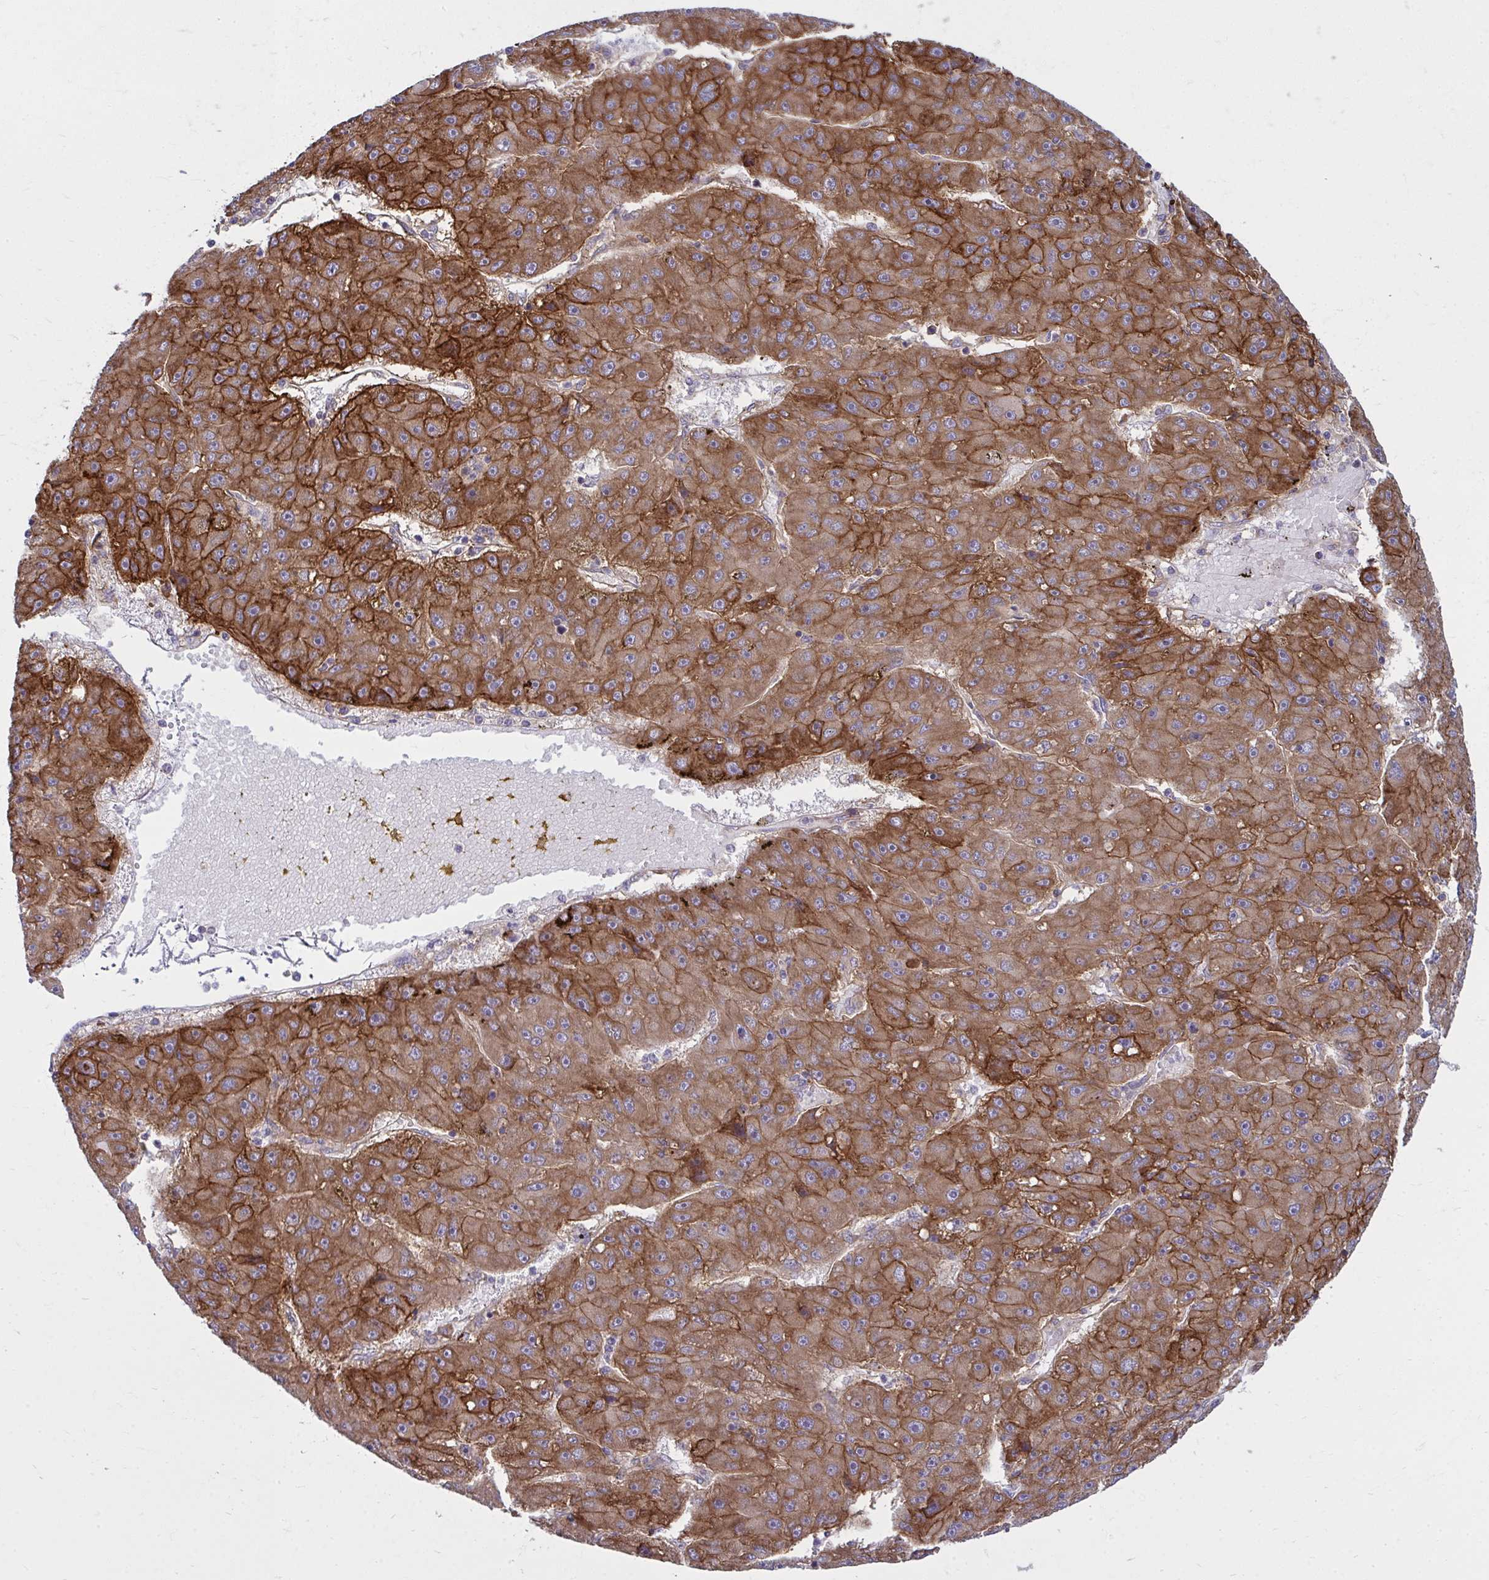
{"staining": {"intensity": "moderate", "quantity": ">75%", "location": "cytoplasmic/membranous"}, "tissue": "liver cancer", "cell_type": "Tumor cells", "image_type": "cancer", "snomed": [{"axis": "morphology", "description": "Carcinoma, Hepatocellular, NOS"}, {"axis": "topography", "description": "Liver"}], "caption": "A photomicrograph of human liver hepatocellular carcinoma stained for a protein shows moderate cytoplasmic/membranous brown staining in tumor cells.", "gene": "GFPT2", "patient": {"sex": "male", "age": 67}}